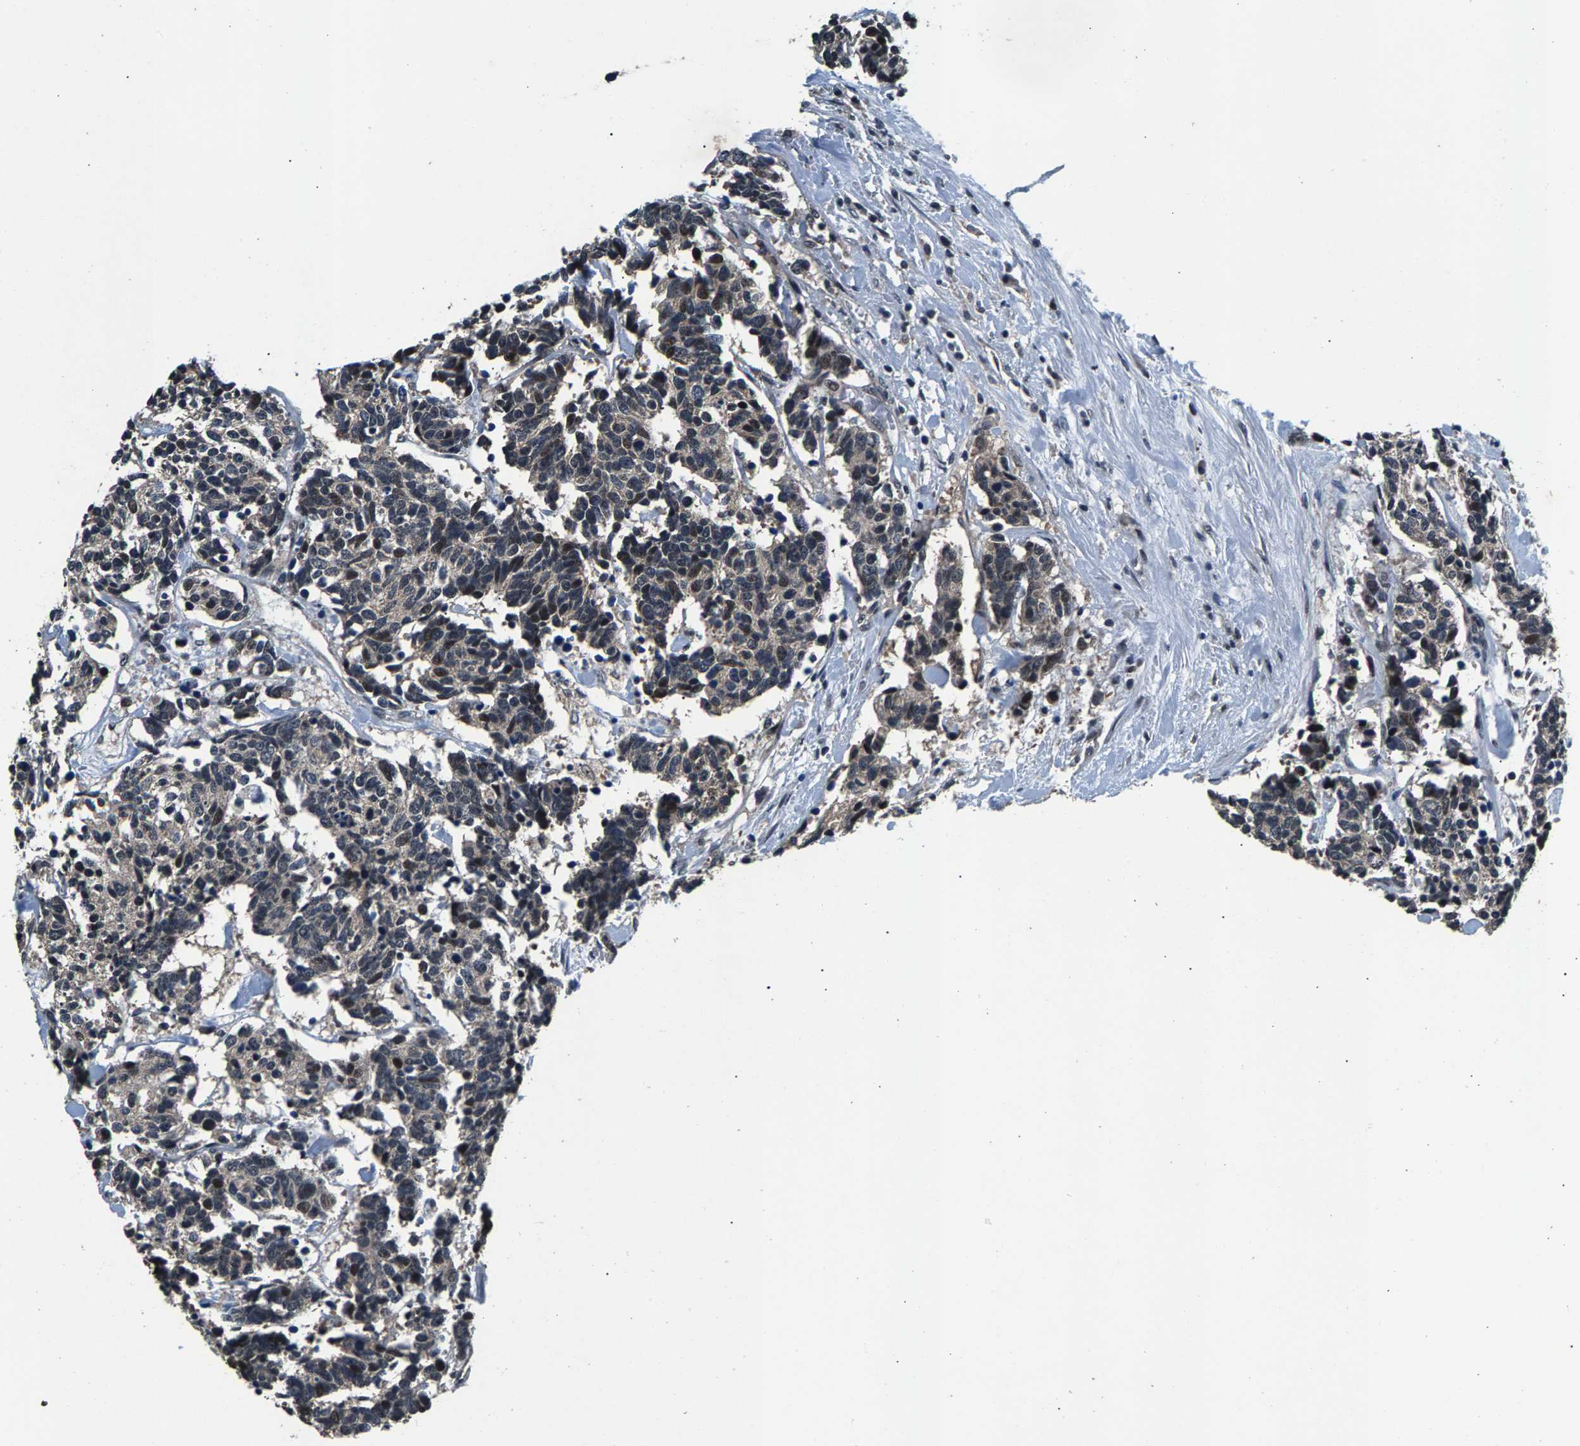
{"staining": {"intensity": "strong", "quantity": "<25%", "location": "nuclear"}, "tissue": "carcinoid", "cell_type": "Tumor cells", "image_type": "cancer", "snomed": [{"axis": "morphology", "description": "Carcinoma, NOS"}, {"axis": "morphology", "description": "Carcinoid, malignant, NOS"}, {"axis": "topography", "description": "Urinary bladder"}], "caption": "Immunohistochemistry micrograph of malignant carcinoid stained for a protein (brown), which shows medium levels of strong nuclear expression in approximately <25% of tumor cells.", "gene": "RBM33", "patient": {"sex": "male", "age": 57}}